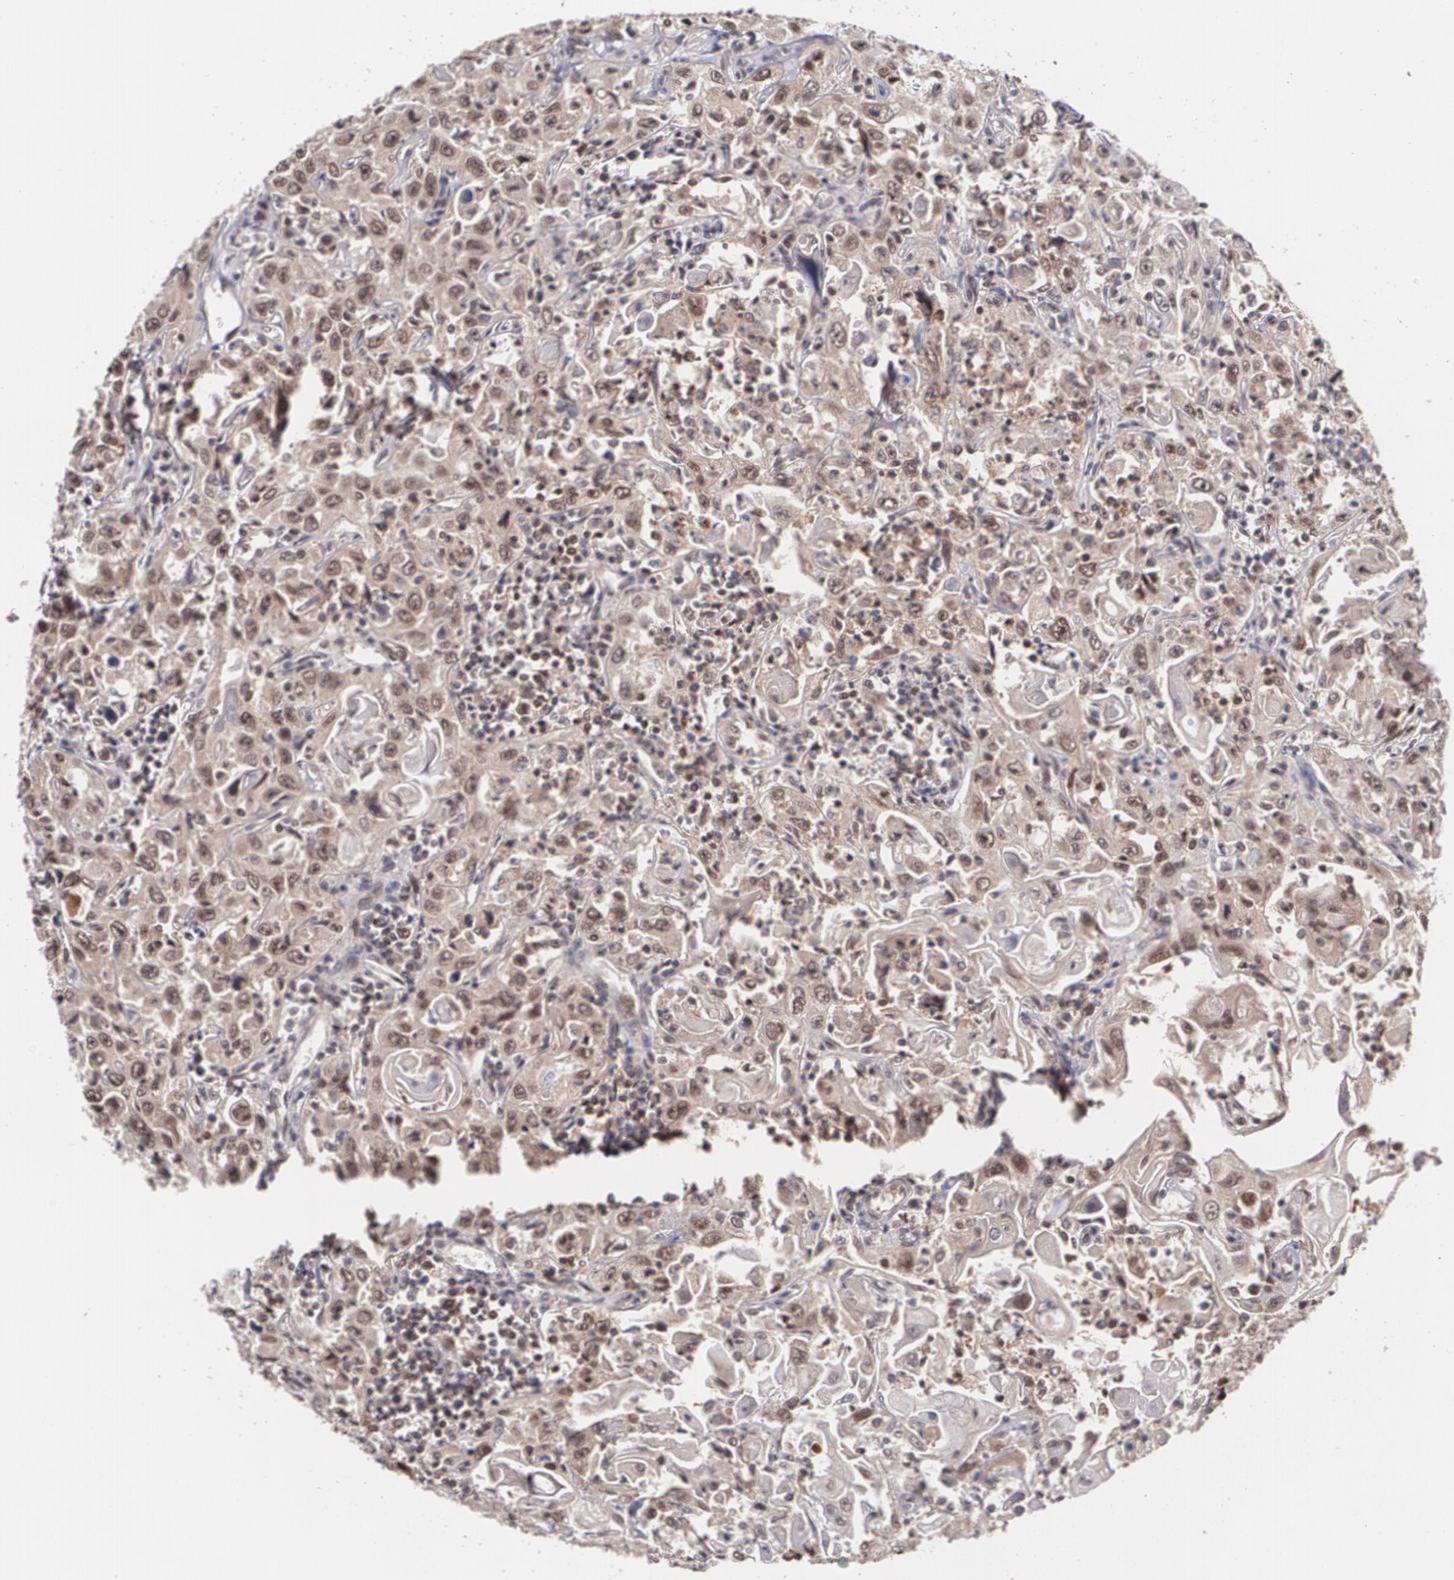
{"staining": {"intensity": "moderate", "quantity": "25%-75%", "location": "cytoplasmic/membranous,nuclear"}, "tissue": "head and neck cancer", "cell_type": "Tumor cells", "image_type": "cancer", "snomed": [{"axis": "morphology", "description": "Squamous cell carcinoma, NOS"}, {"axis": "topography", "description": "Oral tissue"}, {"axis": "topography", "description": "Head-Neck"}], "caption": "The immunohistochemical stain labels moderate cytoplasmic/membranous and nuclear staining in tumor cells of head and neck cancer tissue.", "gene": "CUL2", "patient": {"sex": "female", "age": 76}}